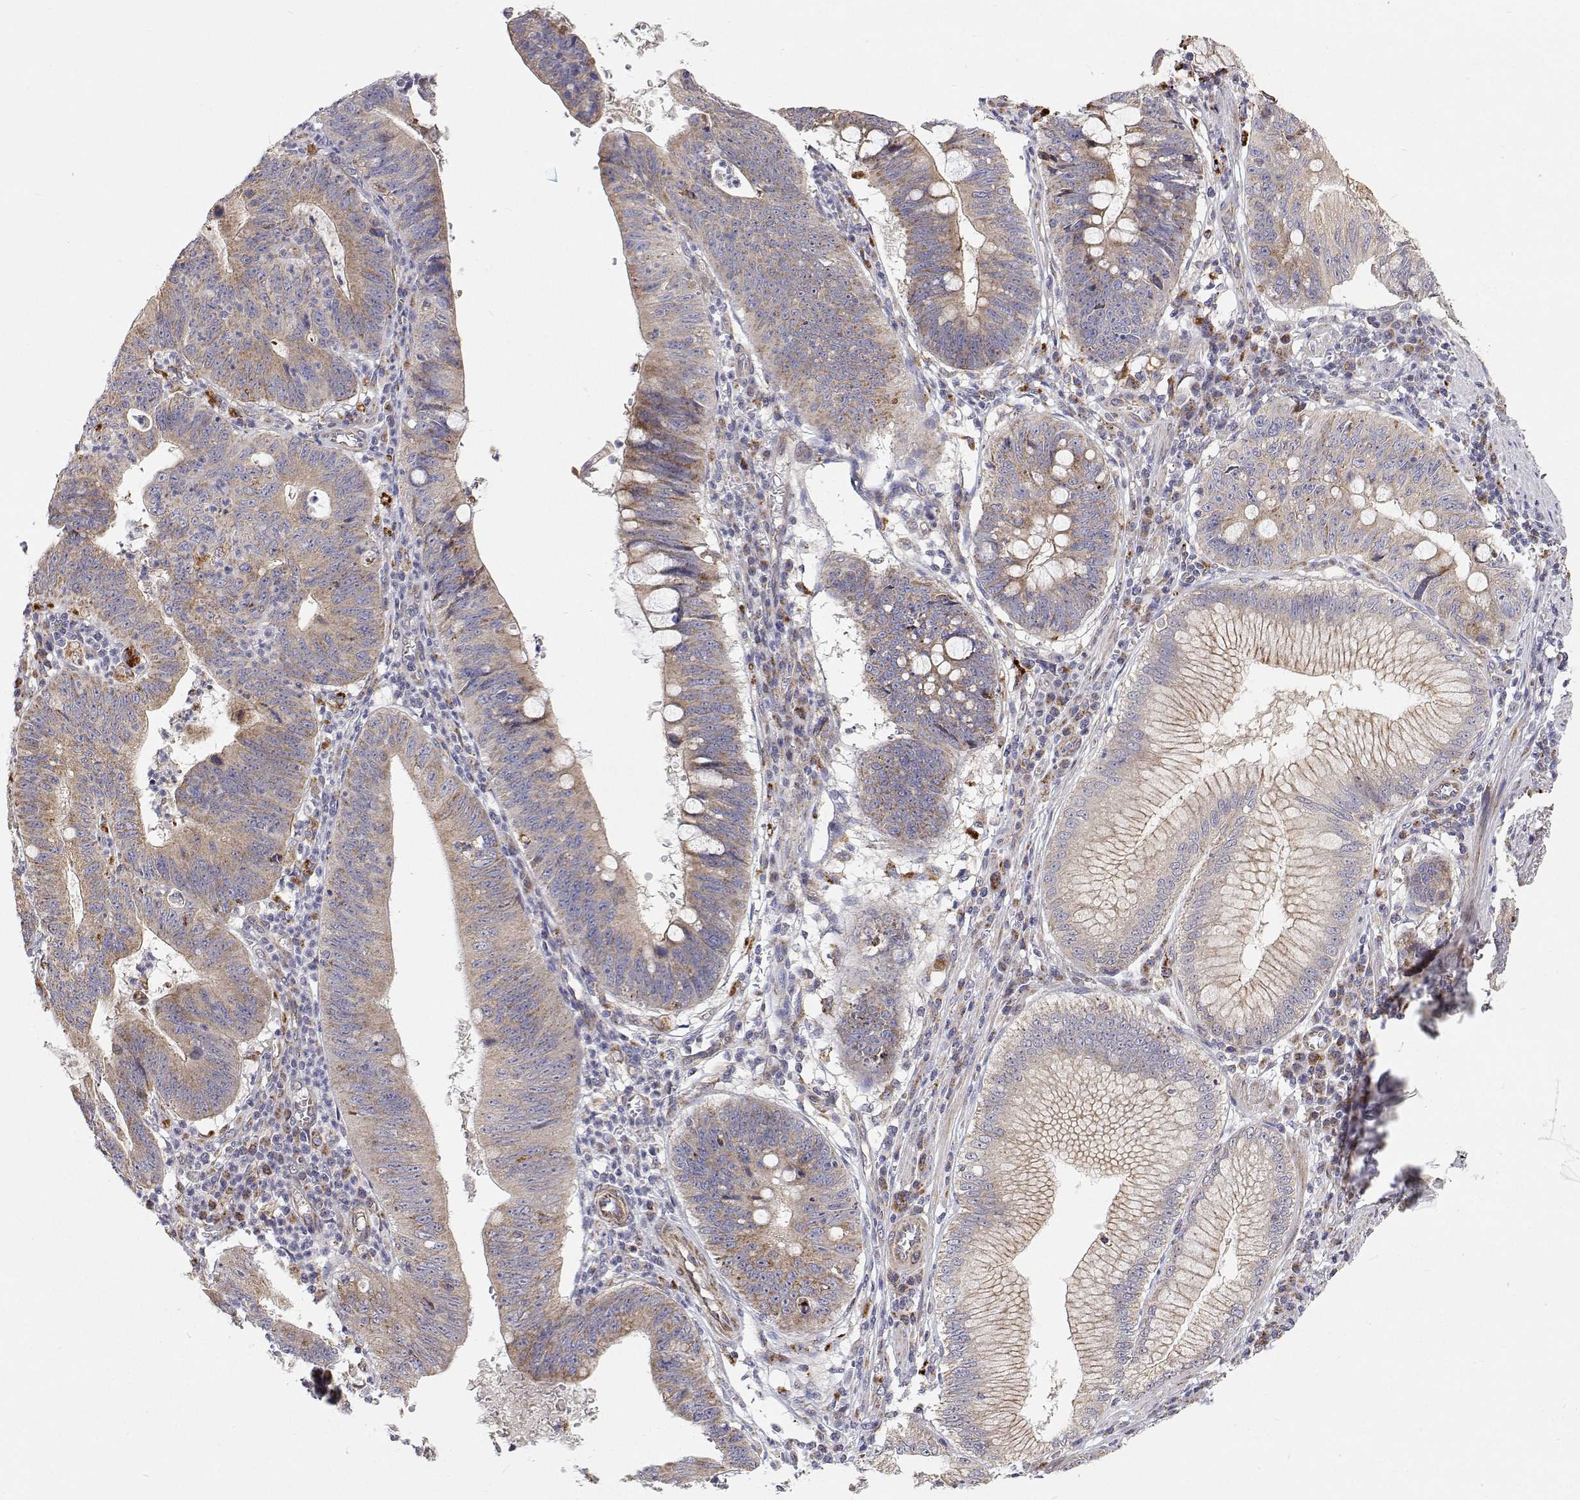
{"staining": {"intensity": "weak", "quantity": ">75%", "location": "cytoplasmic/membranous"}, "tissue": "stomach cancer", "cell_type": "Tumor cells", "image_type": "cancer", "snomed": [{"axis": "morphology", "description": "Adenocarcinoma, NOS"}, {"axis": "topography", "description": "Stomach"}], "caption": "Brown immunohistochemical staining in stomach adenocarcinoma exhibits weak cytoplasmic/membranous expression in about >75% of tumor cells.", "gene": "SPICE1", "patient": {"sex": "male", "age": 59}}